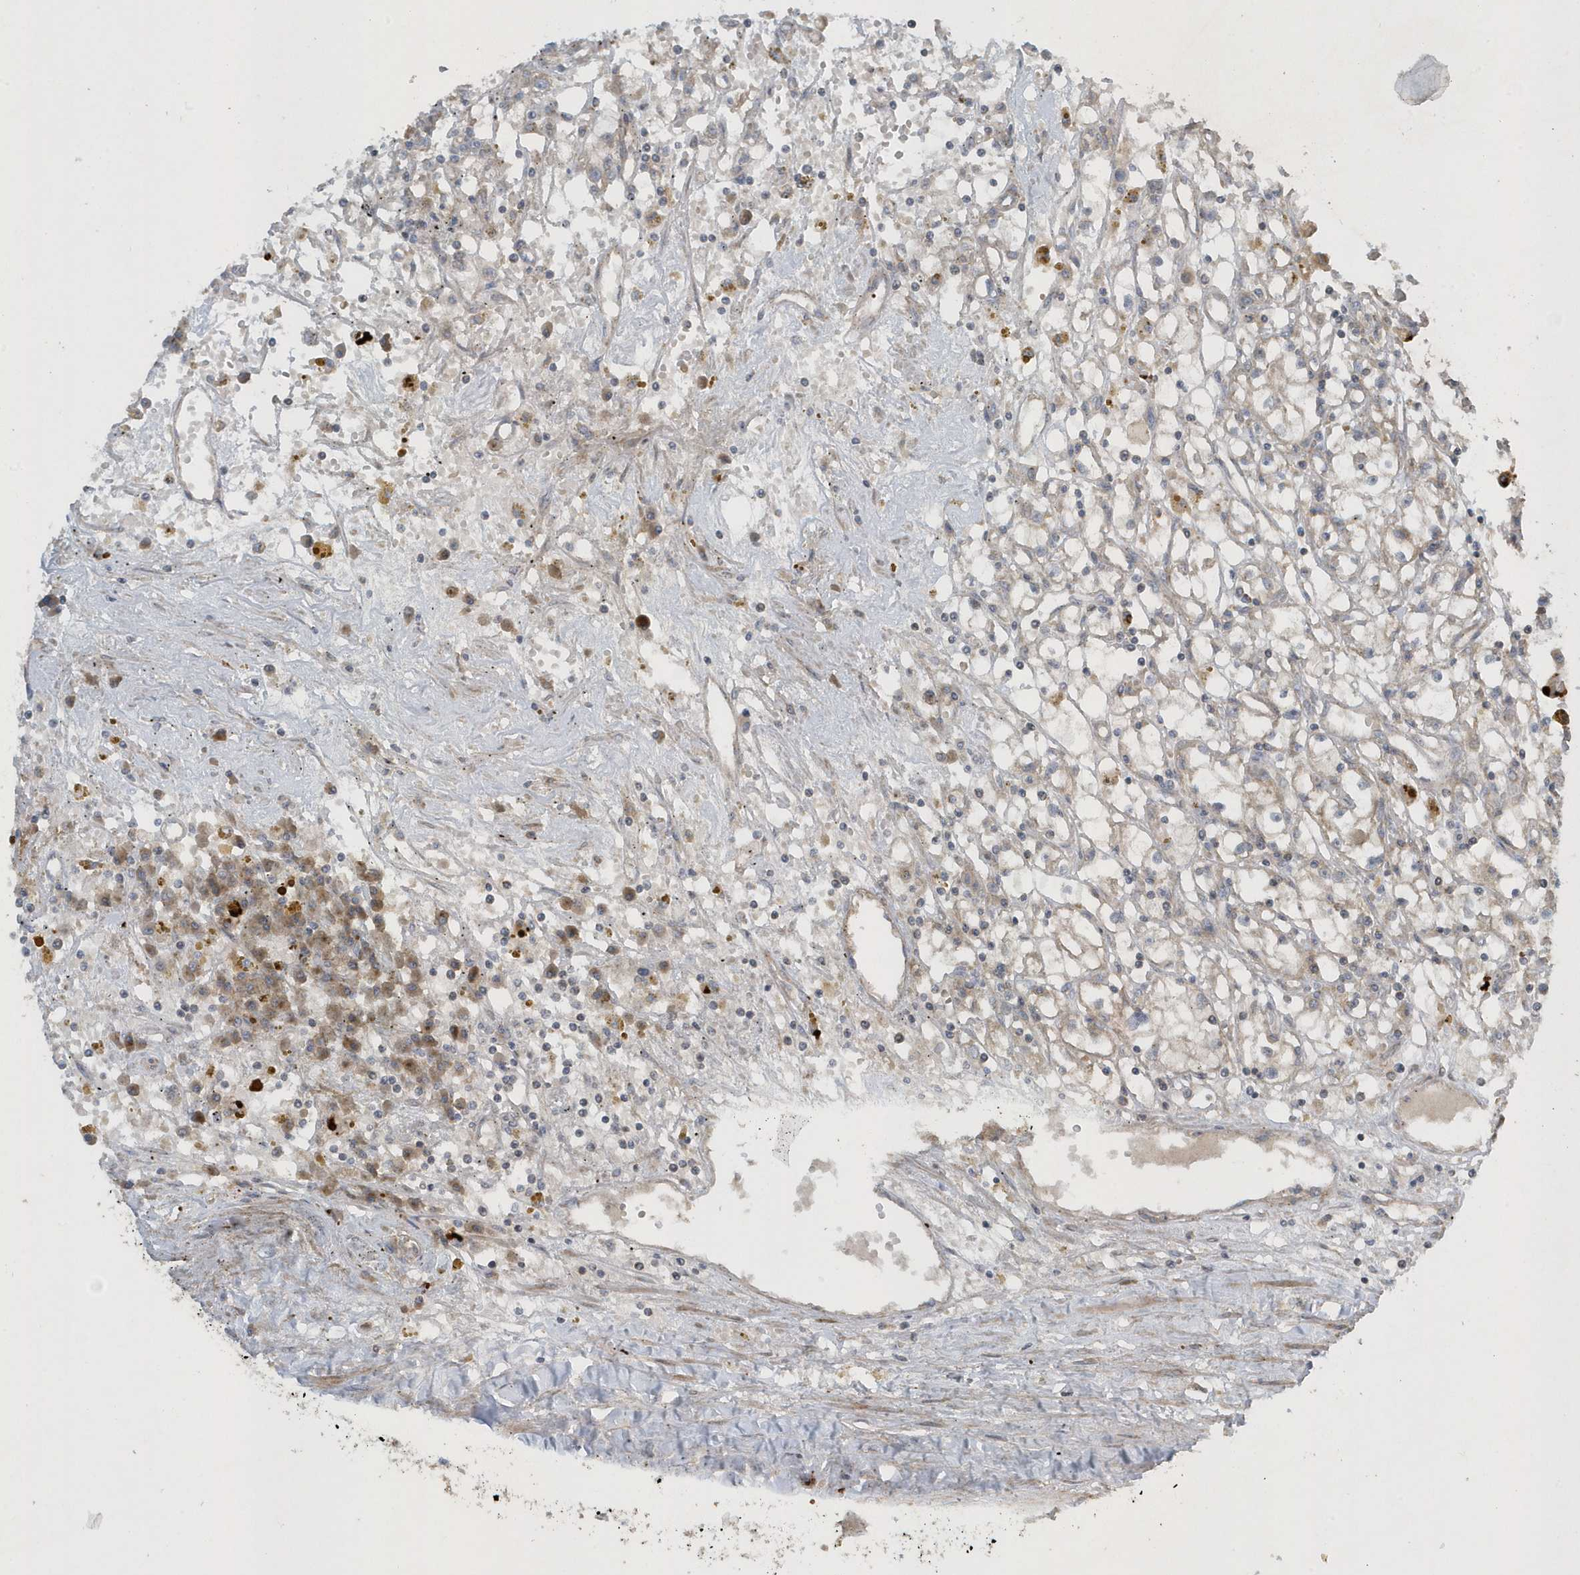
{"staining": {"intensity": "weak", "quantity": "<25%", "location": "cytoplasmic/membranous"}, "tissue": "renal cancer", "cell_type": "Tumor cells", "image_type": "cancer", "snomed": [{"axis": "morphology", "description": "Adenocarcinoma, NOS"}, {"axis": "topography", "description": "Kidney"}], "caption": "Immunohistochemical staining of renal cancer (adenocarcinoma) demonstrates no significant positivity in tumor cells. (Brightfield microscopy of DAB IHC at high magnification).", "gene": "SLC38A2", "patient": {"sex": "male", "age": 56}}